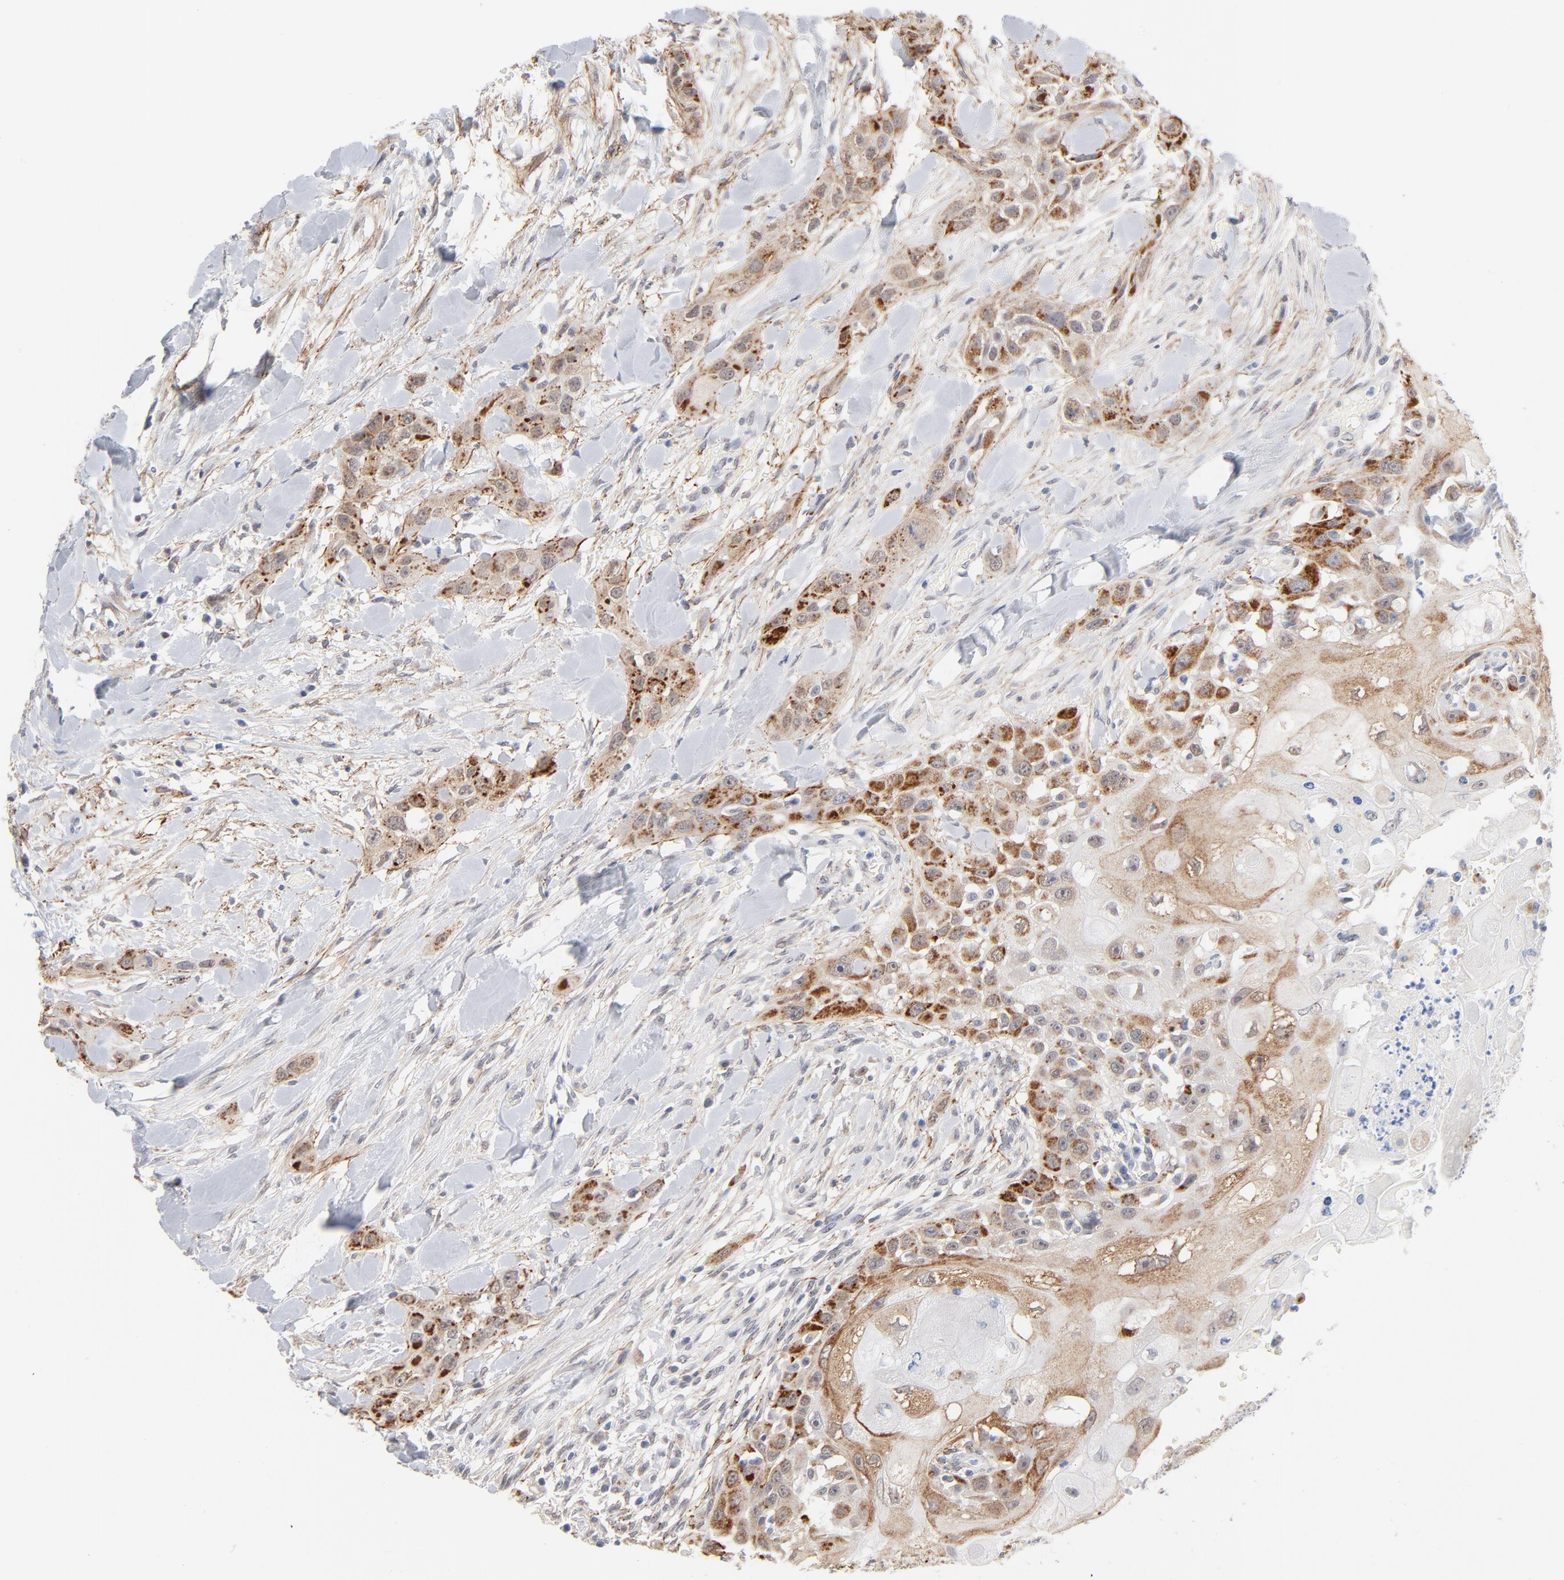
{"staining": {"intensity": "strong", "quantity": ">75%", "location": "cytoplasmic/membranous"}, "tissue": "head and neck cancer", "cell_type": "Tumor cells", "image_type": "cancer", "snomed": [{"axis": "morphology", "description": "Neoplasm, malignant, NOS"}, {"axis": "topography", "description": "Salivary gland"}, {"axis": "topography", "description": "Head-Neck"}], "caption": "Immunohistochemistry micrograph of human head and neck cancer stained for a protein (brown), which exhibits high levels of strong cytoplasmic/membranous positivity in approximately >75% of tumor cells.", "gene": "LTBP2", "patient": {"sex": "male", "age": 43}}